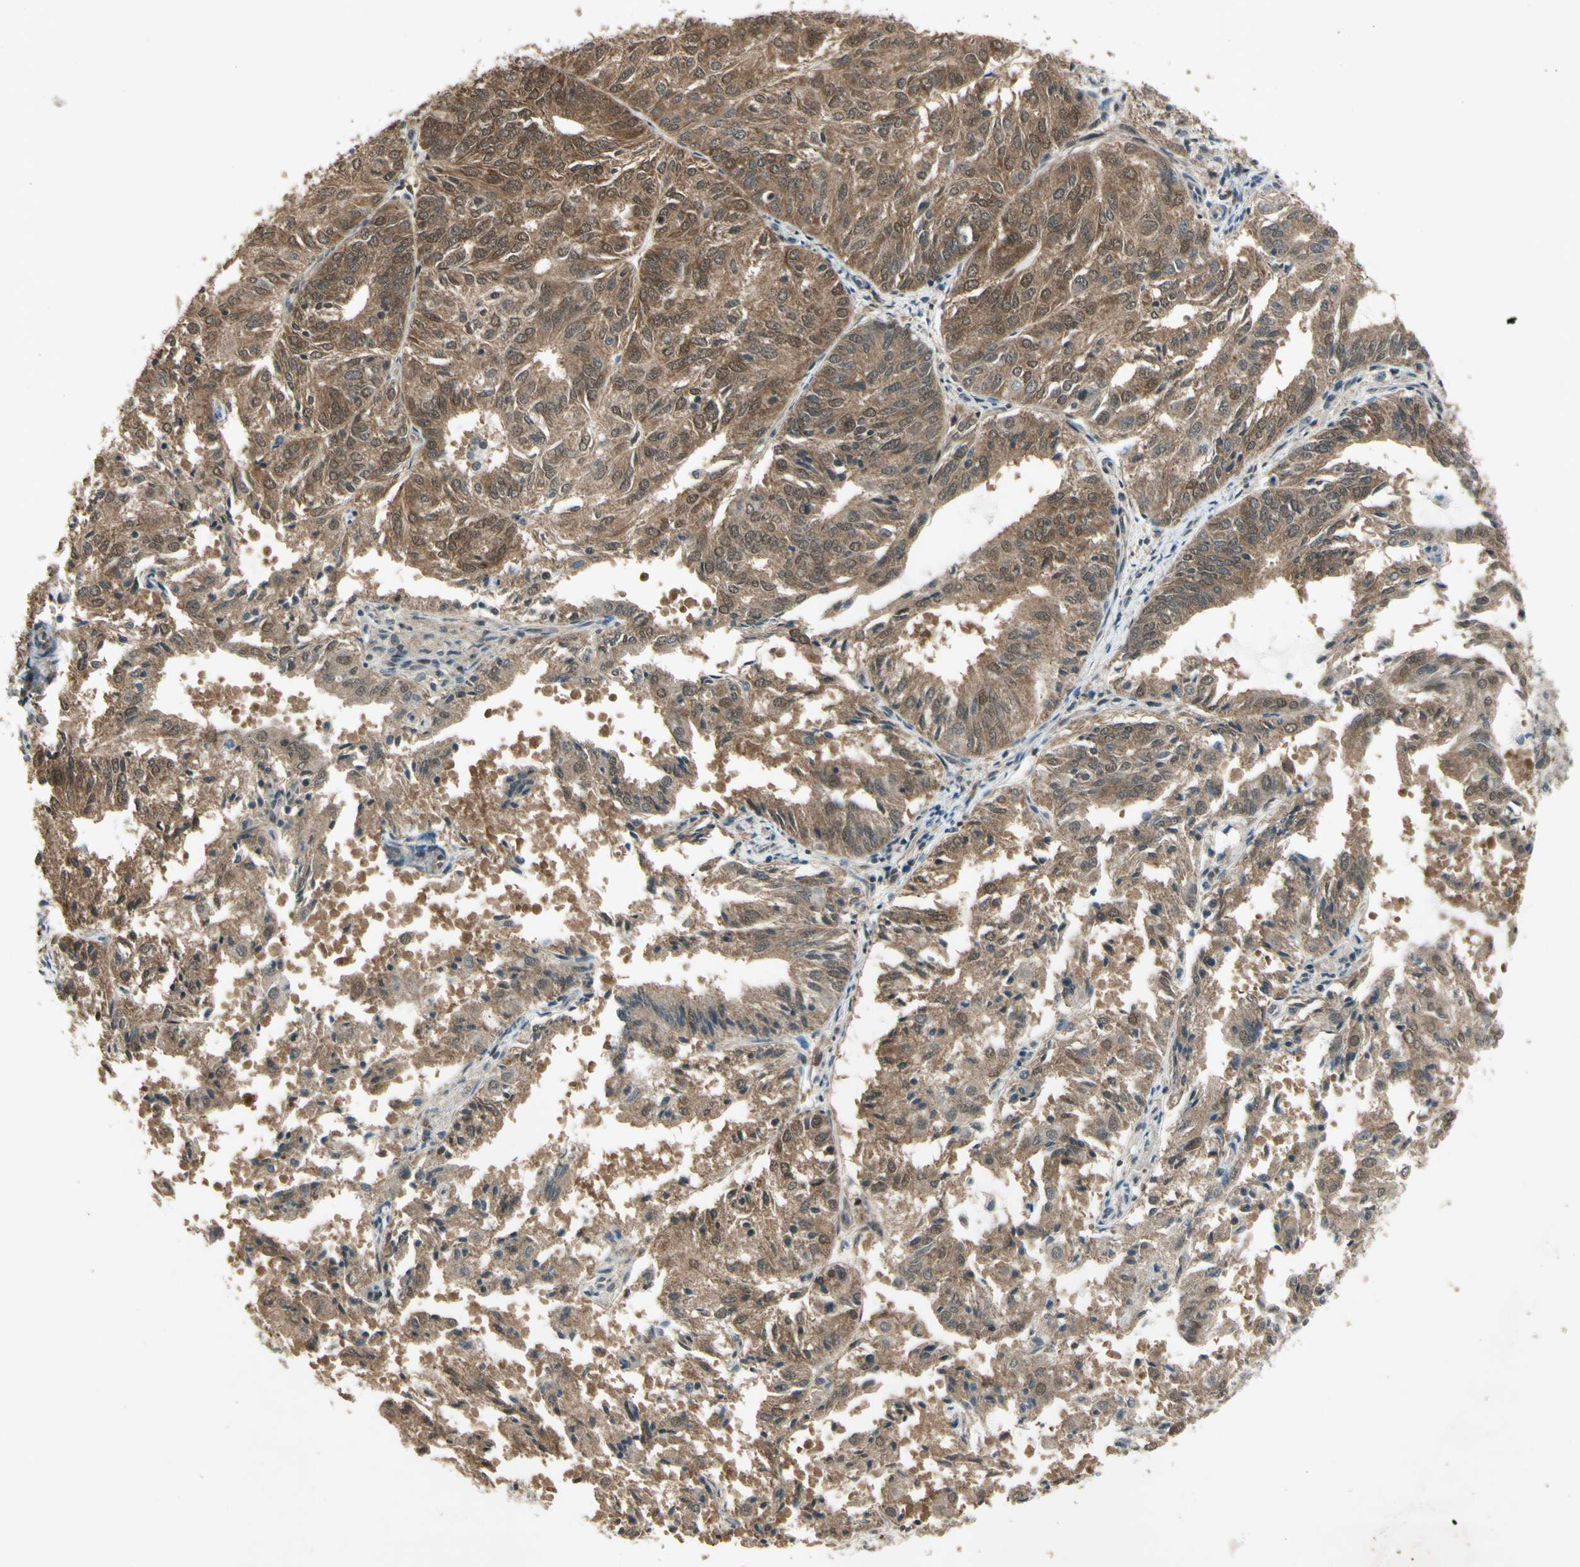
{"staining": {"intensity": "moderate", "quantity": ">75%", "location": "cytoplasmic/membranous"}, "tissue": "endometrial cancer", "cell_type": "Tumor cells", "image_type": "cancer", "snomed": [{"axis": "morphology", "description": "Adenocarcinoma, NOS"}, {"axis": "topography", "description": "Uterus"}], "caption": "Tumor cells demonstrate medium levels of moderate cytoplasmic/membranous positivity in approximately >75% of cells in human endometrial cancer.", "gene": "PSMD5", "patient": {"sex": "female", "age": 60}}